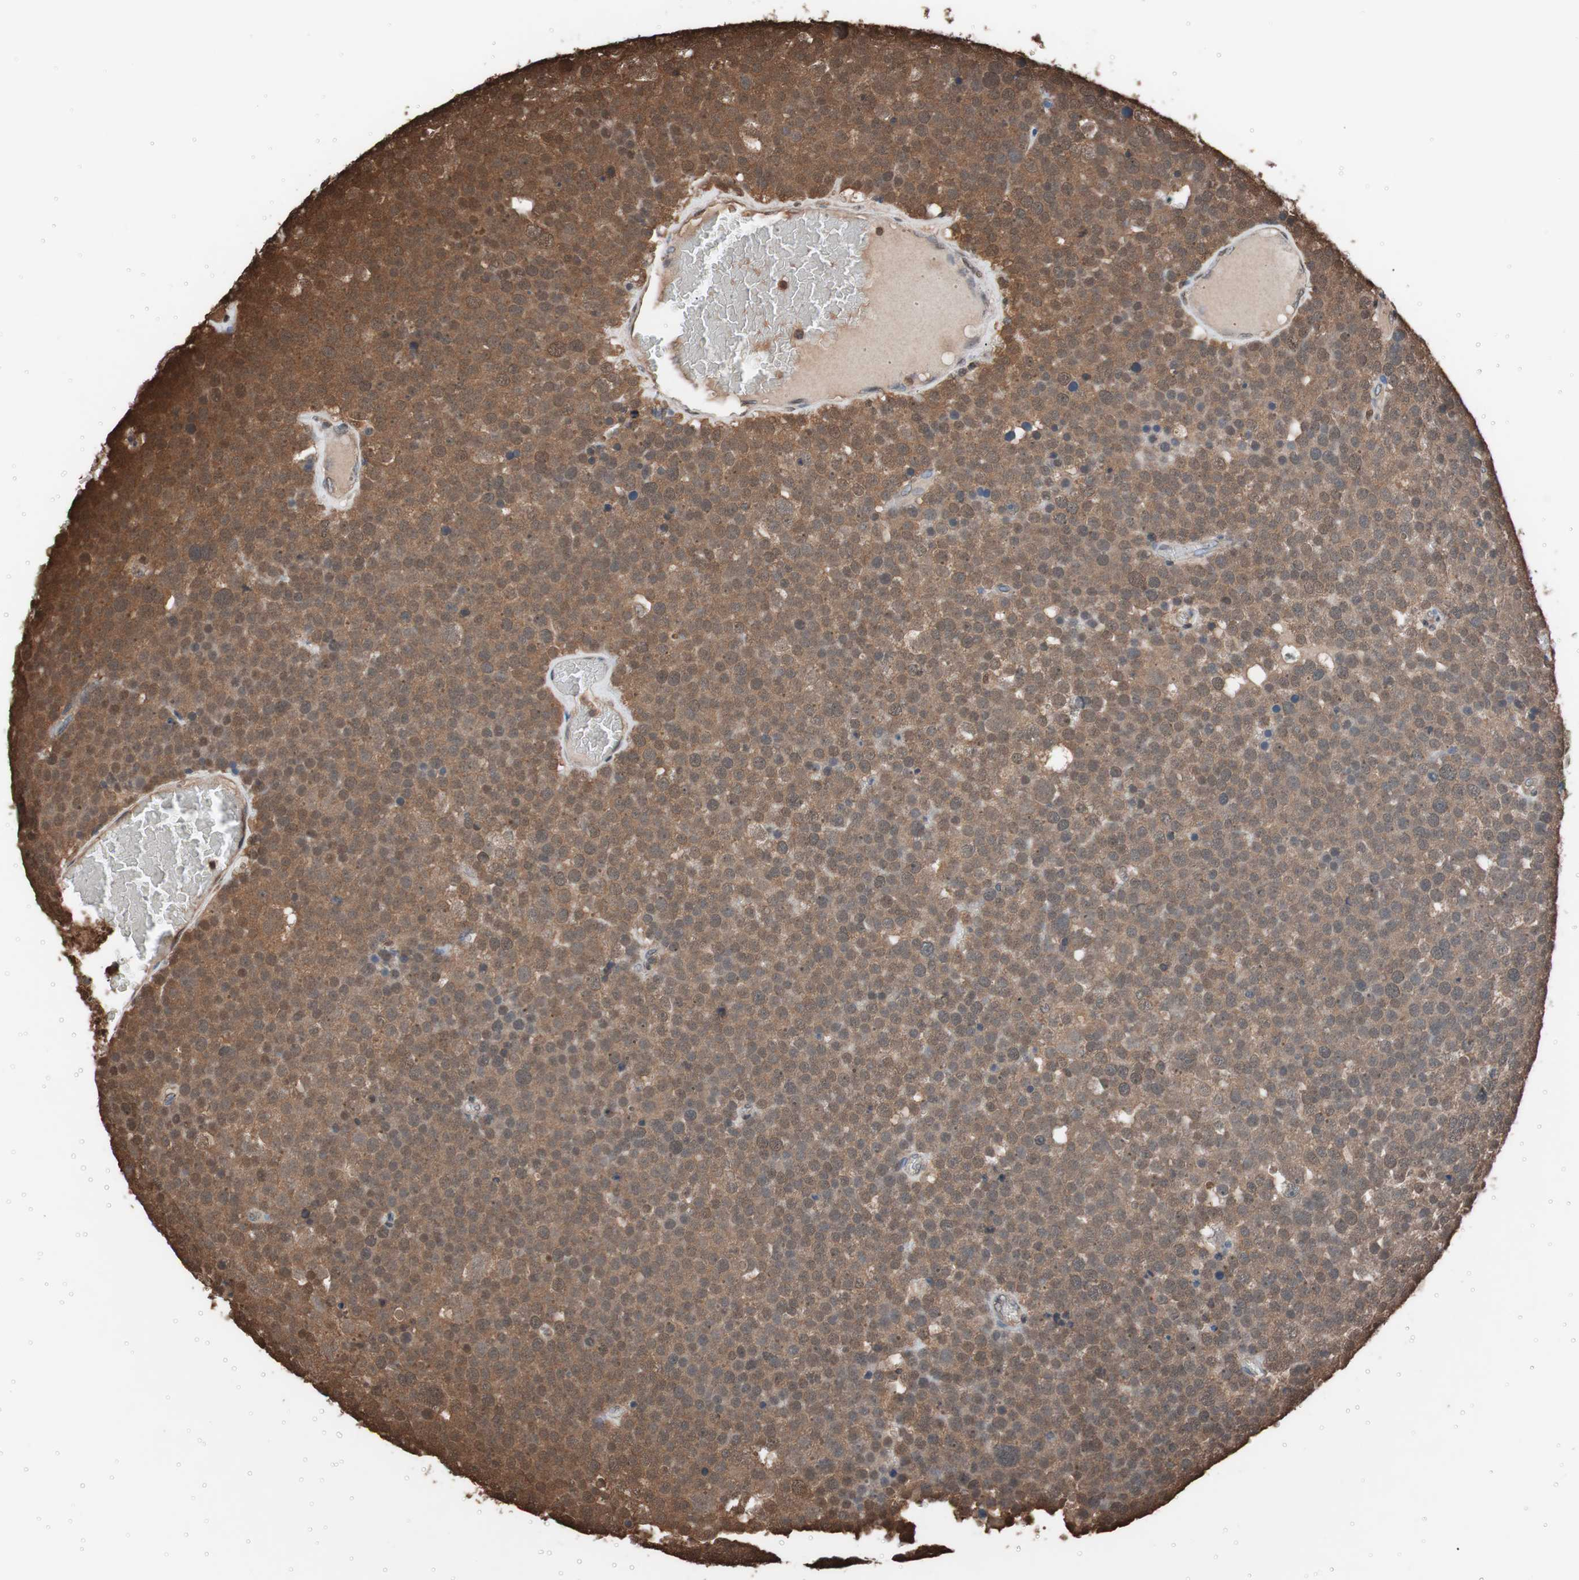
{"staining": {"intensity": "strong", "quantity": ">75%", "location": "cytoplasmic/membranous"}, "tissue": "testis cancer", "cell_type": "Tumor cells", "image_type": "cancer", "snomed": [{"axis": "morphology", "description": "Seminoma, NOS"}, {"axis": "topography", "description": "Testis"}], "caption": "Testis seminoma stained with DAB immunohistochemistry demonstrates high levels of strong cytoplasmic/membranous positivity in approximately >75% of tumor cells.", "gene": "CALM2", "patient": {"sex": "male", "age": 71}}